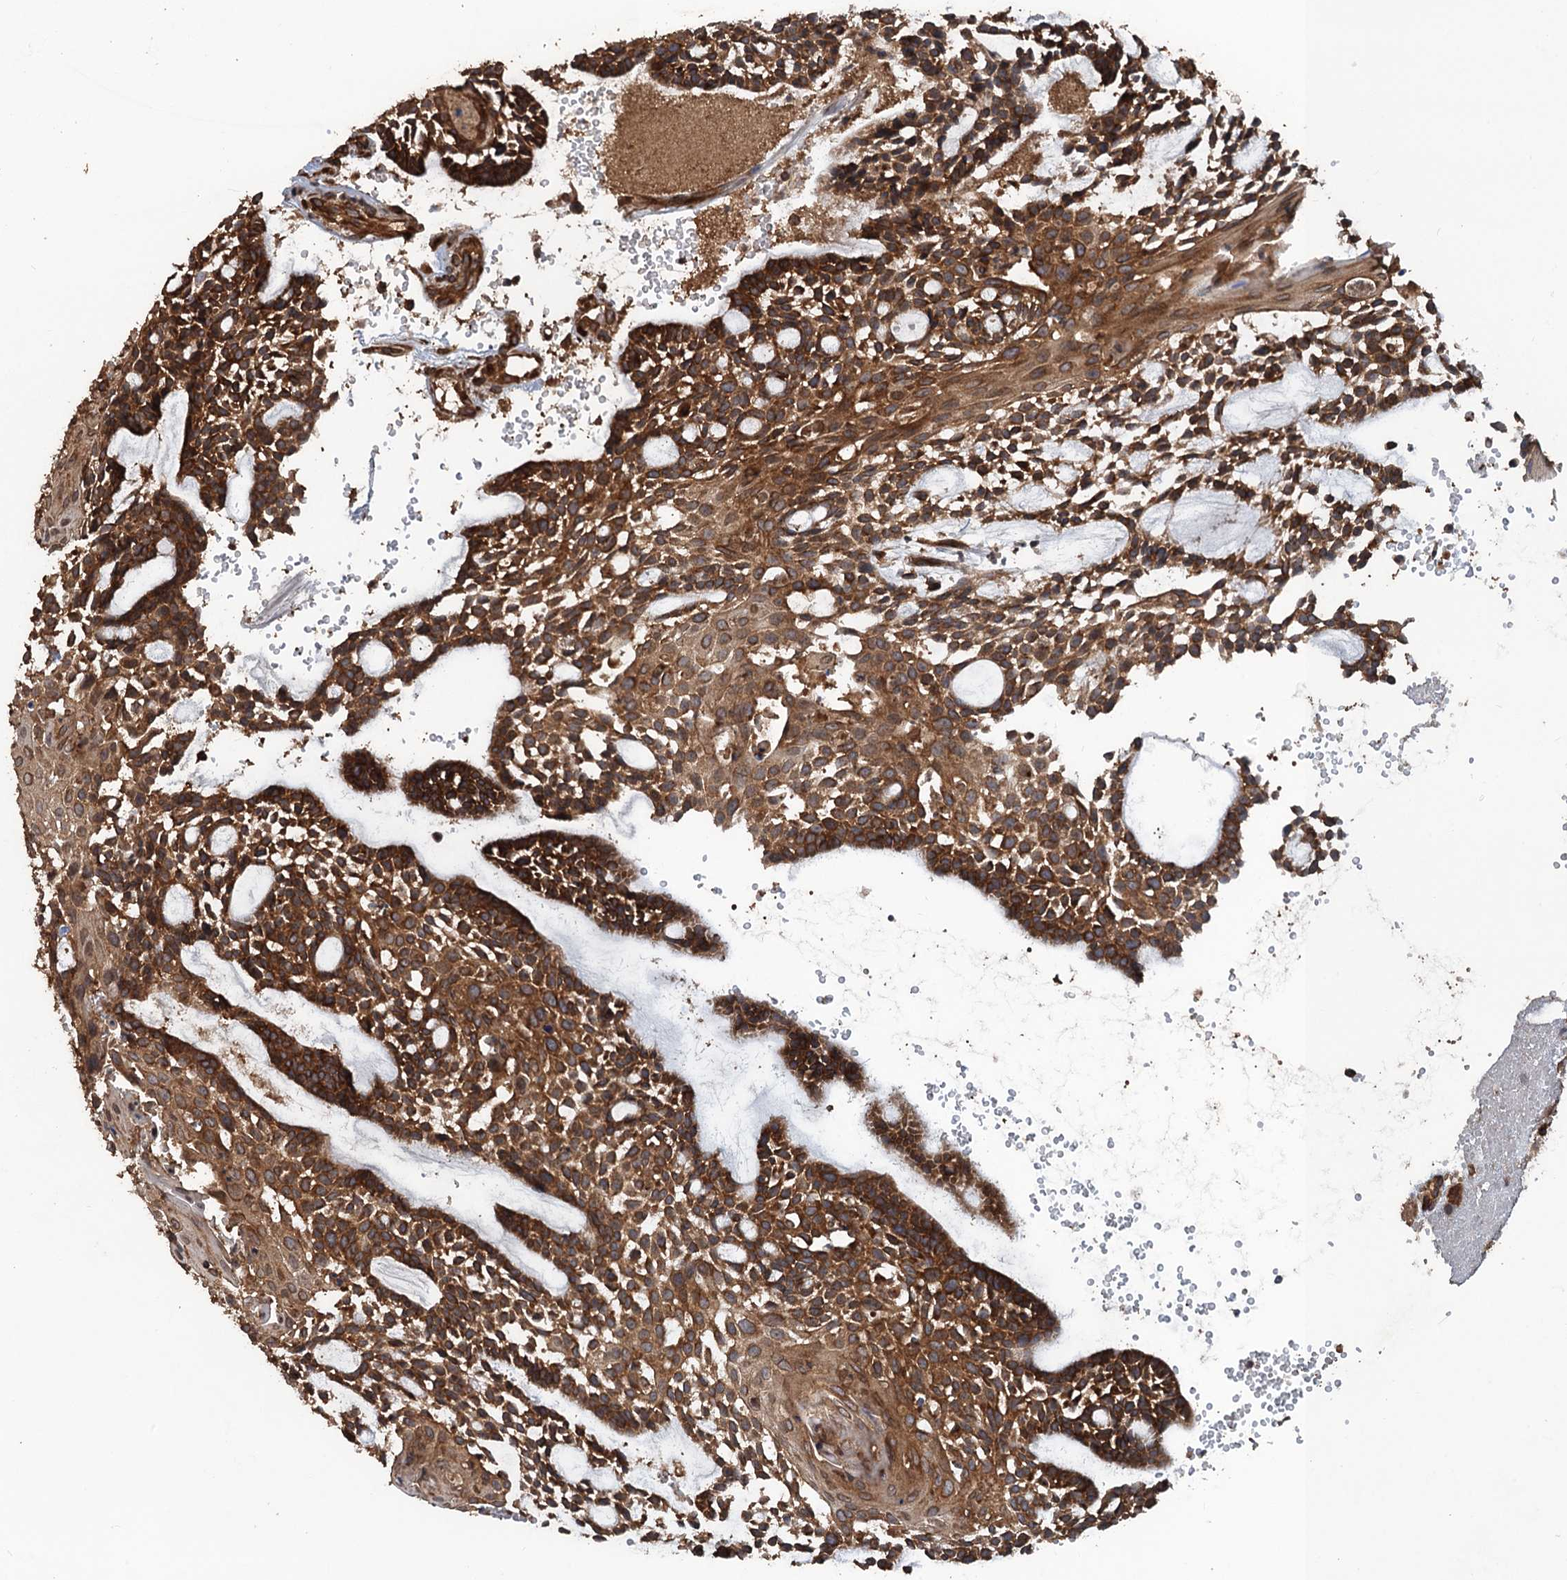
{"staining": {"intensity": "strong", "quantity": ">75%", "location": "cytoplasmic/membranous"}, "tissue": "head and neck cancer", "cell_type": "Tumor cells", "image_type": "cancer", "snomed": [{"axis": "morphology", "description": "Adenocarcinoma, NOS"}, {"axis": "topography", "description": "Subcutis"}, {"axis": "topography", "description": "Head-Neck"}], "caption": "Strong cytoplasmic/membranous staining for a protein is identified in approximately >75% of tumor cells of head and neck adenocarcinoma using immunohistochemistry (IHC).", "gene": "GLE1", "patient": {"sex": "female", "age": 73}}